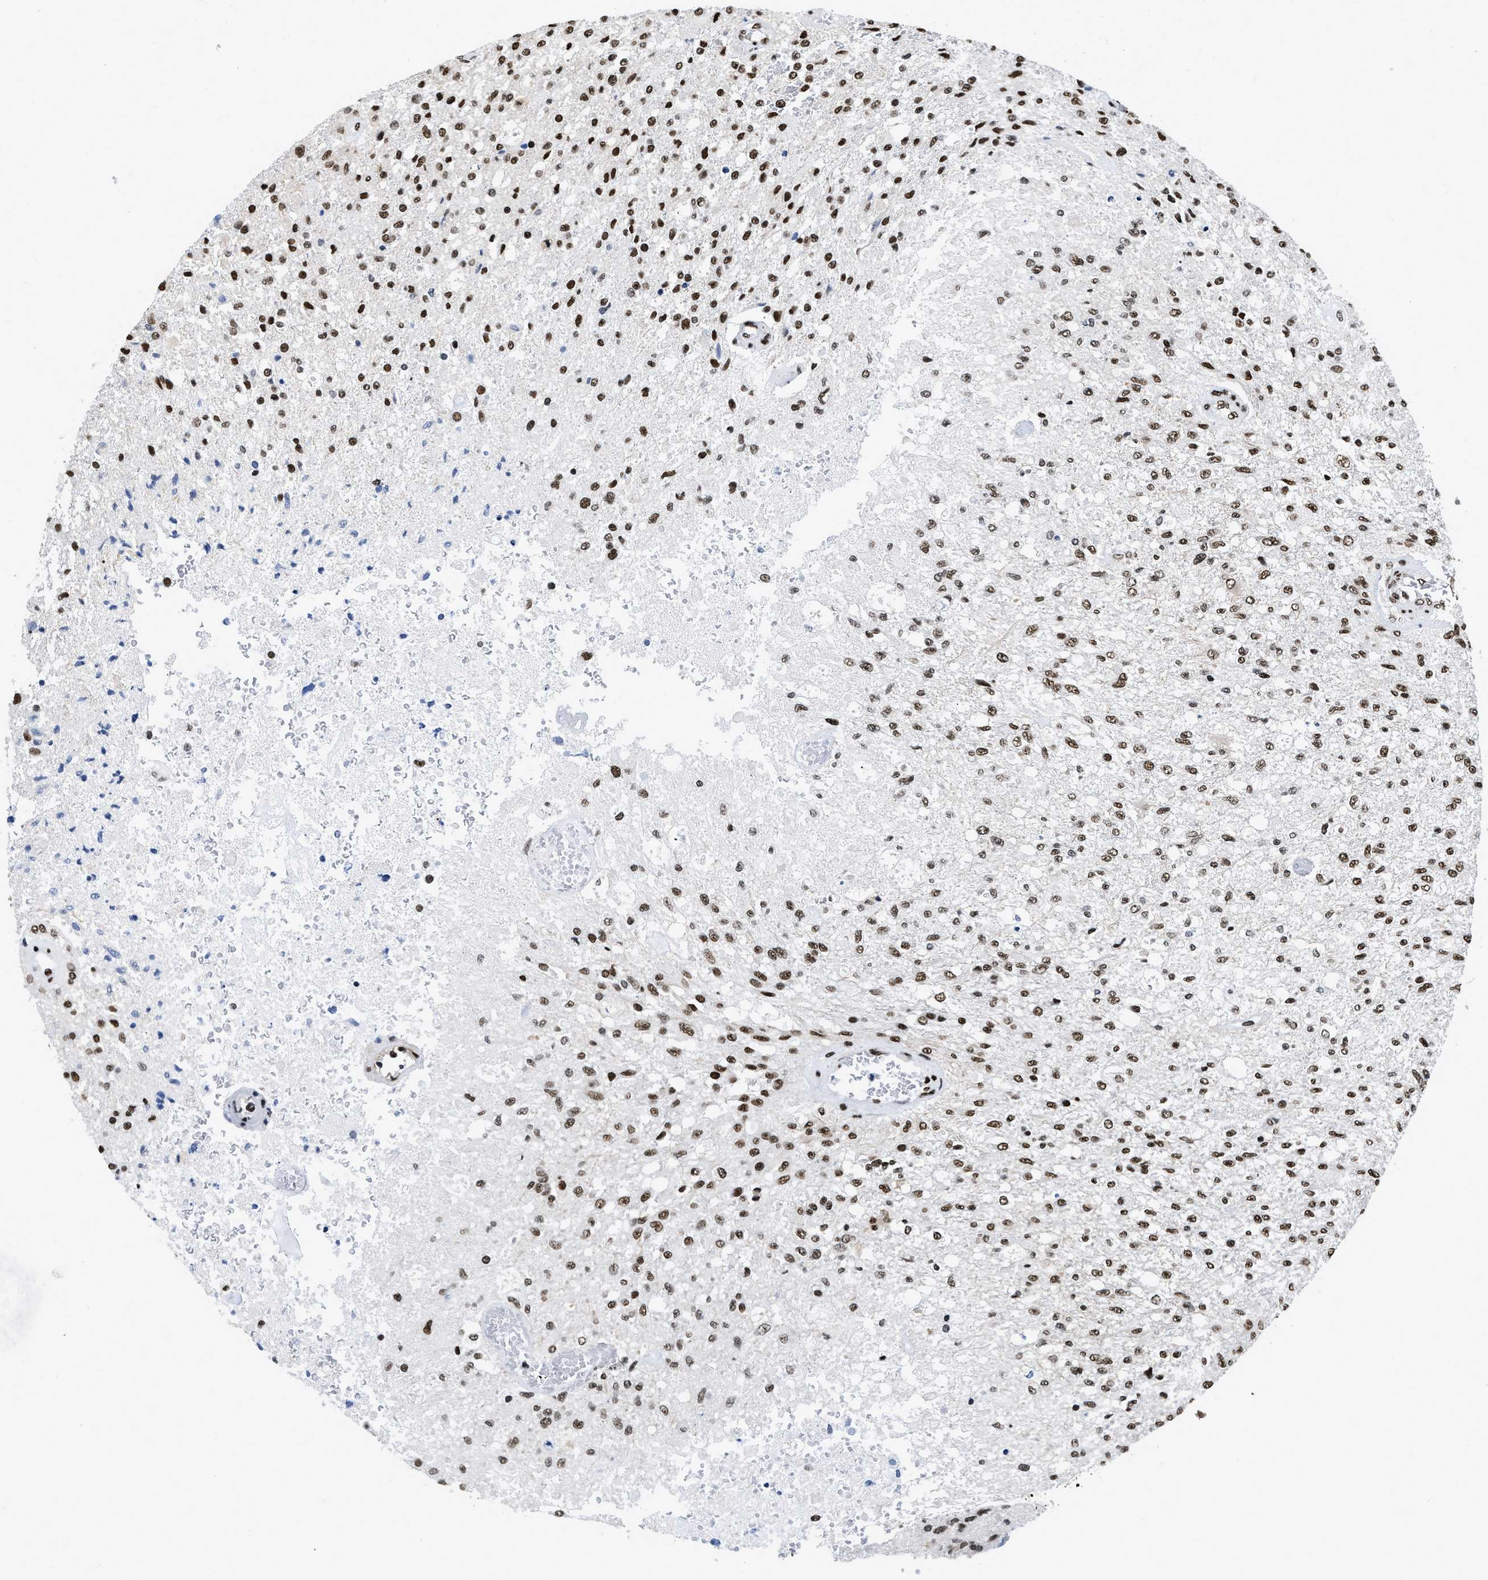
{"staining": {"intensity": "strong", "quantity": ">75%", "location": "nuclear"}, "tissue": "glioma", "cell_type": "Tumor cells", "image_type": "cancer", "snomed": [{"axis": "morphology", "description": "Normal tissue, NOS"}, {"axis": "morphology", "description": "Glioma, malignant, High grade"}, {"axis": "topography", "description": "Cerebral cortex"}], "caption": "Immunohistochemistry (DAB) staining of human malignant high-grade glioma exhibits strong nuclear protein positivity in about >75% of tumor cells.", "gene": "CREB1", "patient": {"sex": "male", "age": 77}}